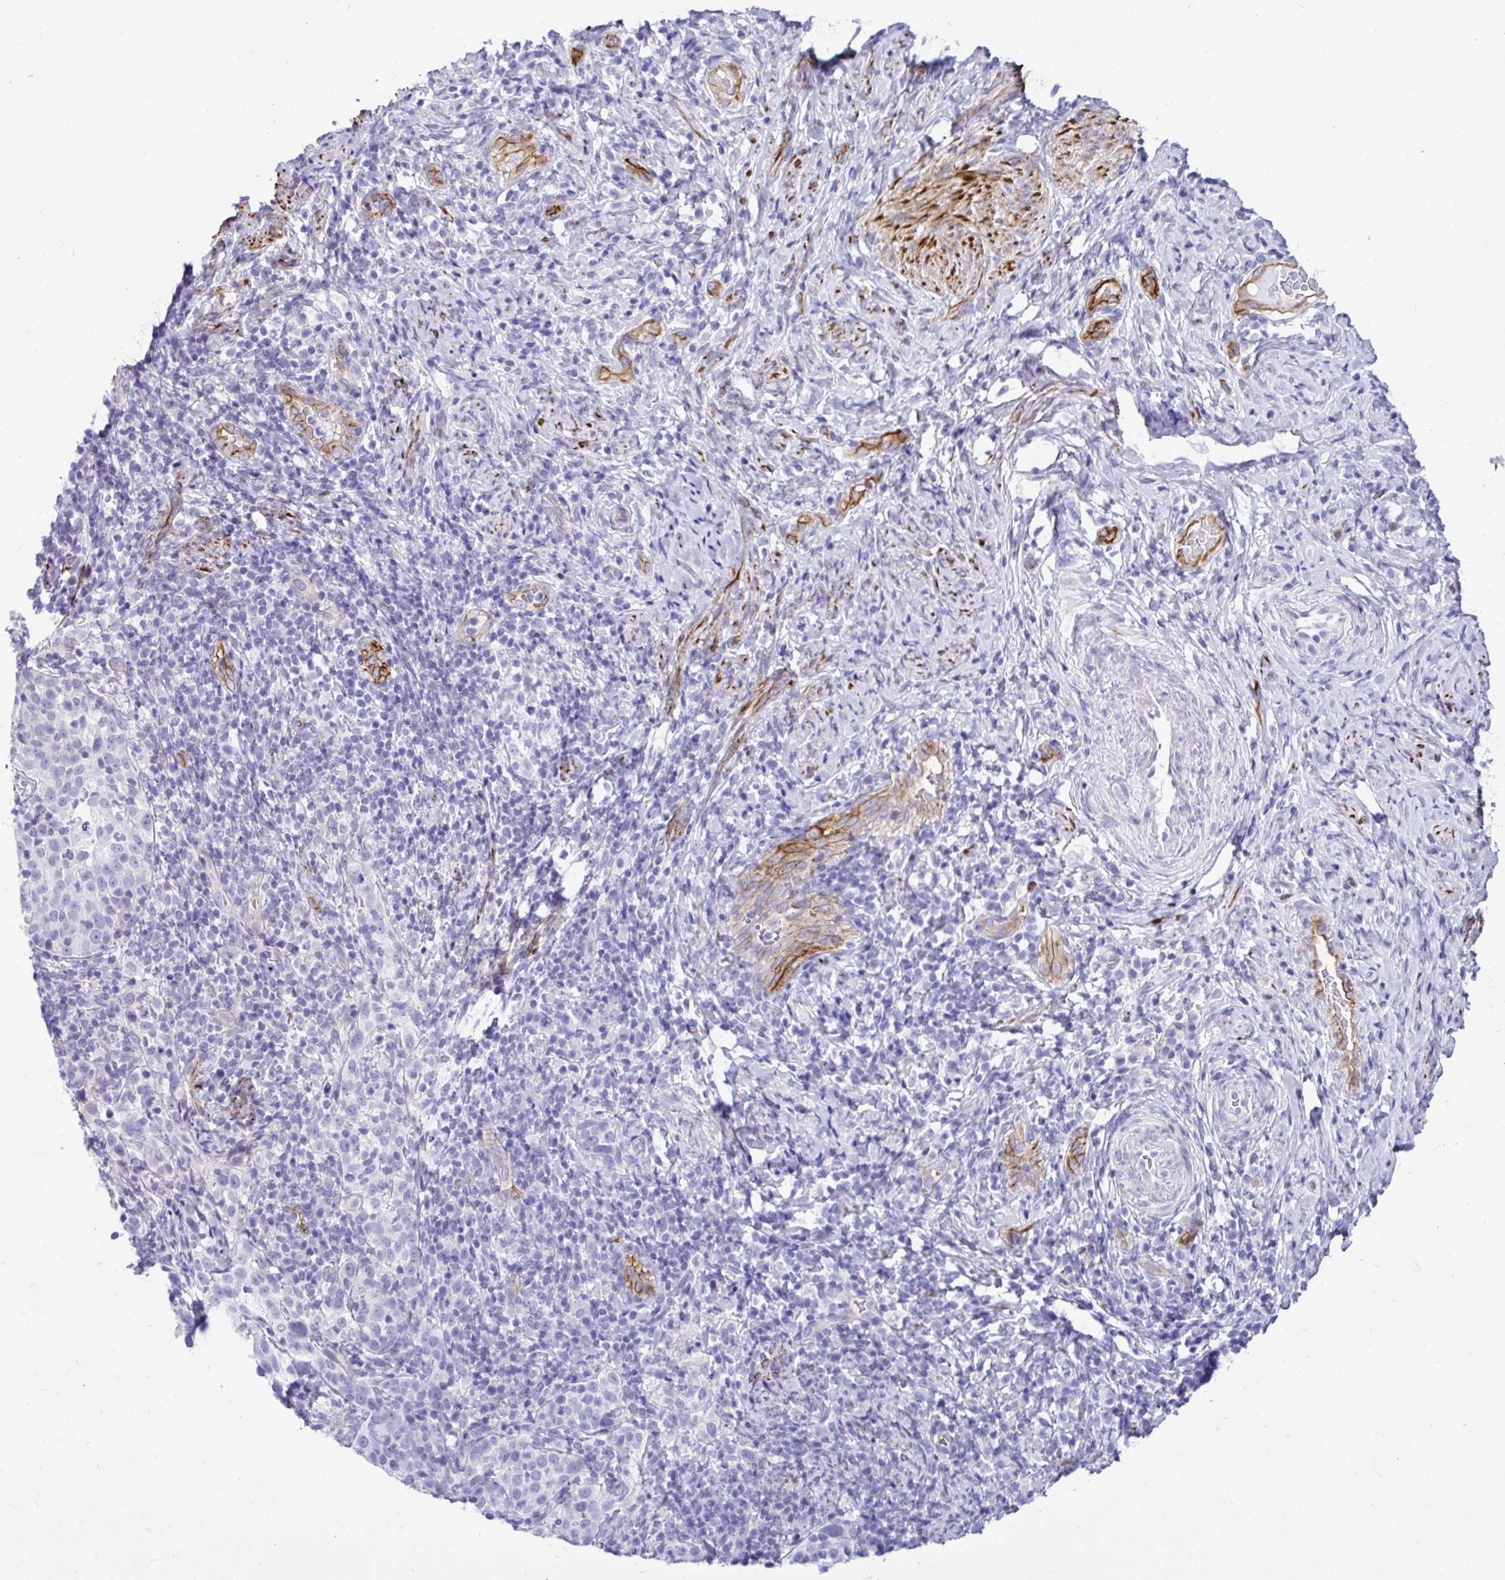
{"staining": {"intensity": "negative", "quantity": "none", "location": "none"}, "tissue": "cervical cancer", "cell_type": "Tumor cells", "image_type": "cancer", "snomed": [{"axis": "morphology", "description": "Squamous cell carcinoma, NOS"}, {"axis": "topography", "description": "Cervix"}], "caption": "Cervical squamous cell carcinoma stained for a protein using immunohistochemistry displays no positivity tumor cells.", "gene": "ABCG2", "patient": {"sex": "female", "age": 75}}